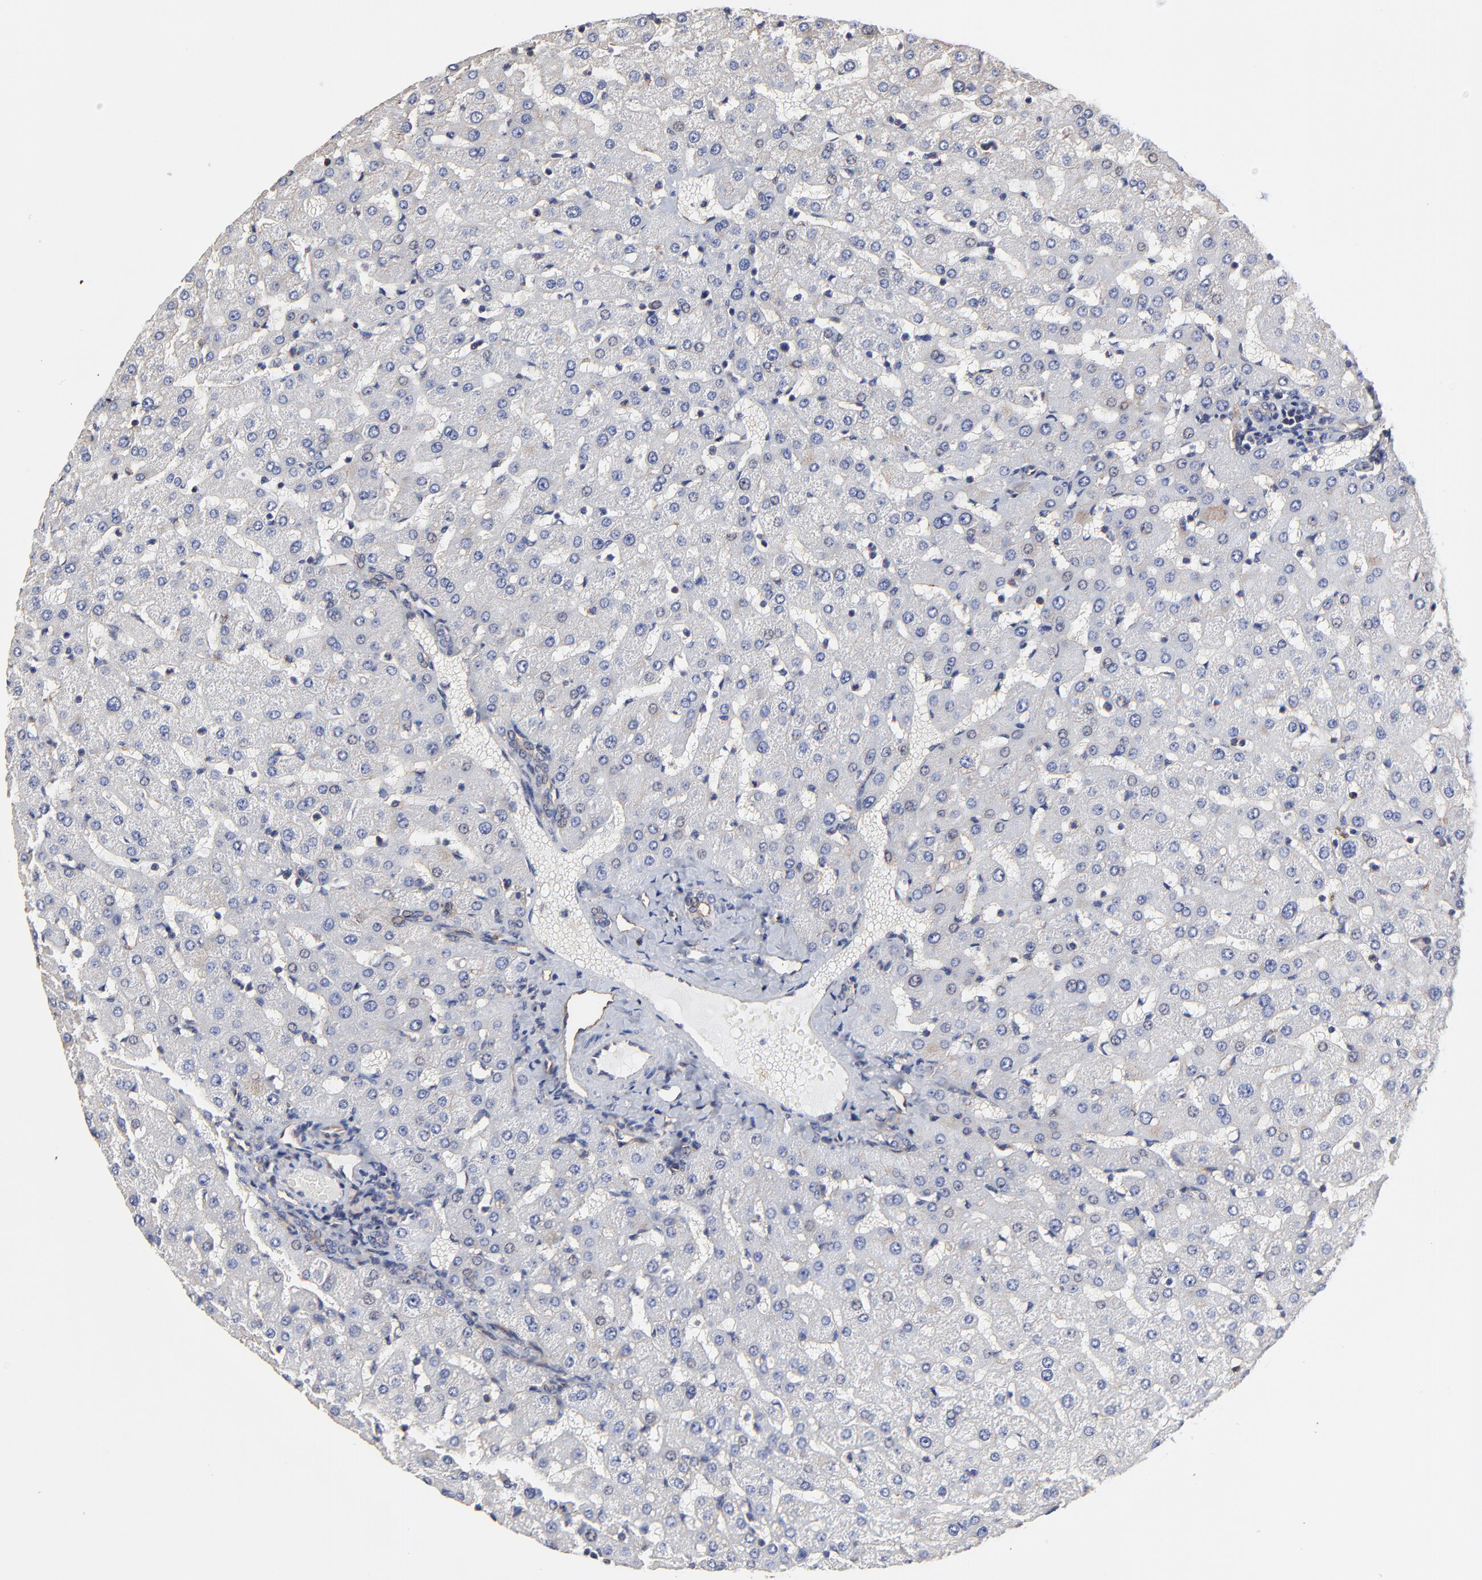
{"staining": {"intensity": "negative", "quantity": "none", "location": "none"}, "tissue": "liver", "cell_type": "Cholangiocytes", "image_type": "normal", "snomed": [{"axis": "morphology", "description": "Normal tissue, NOS"}, {"axis": "topography", "description": "Liver"}], "caption": "The photomicrograph demonstrates no significant positivity in cholangiocytes of liver. (Brightfield microscopy of DAB IHC at high magnification).", "gene": "ARMT1", "patient": {"sex": "female", "age": 27}}